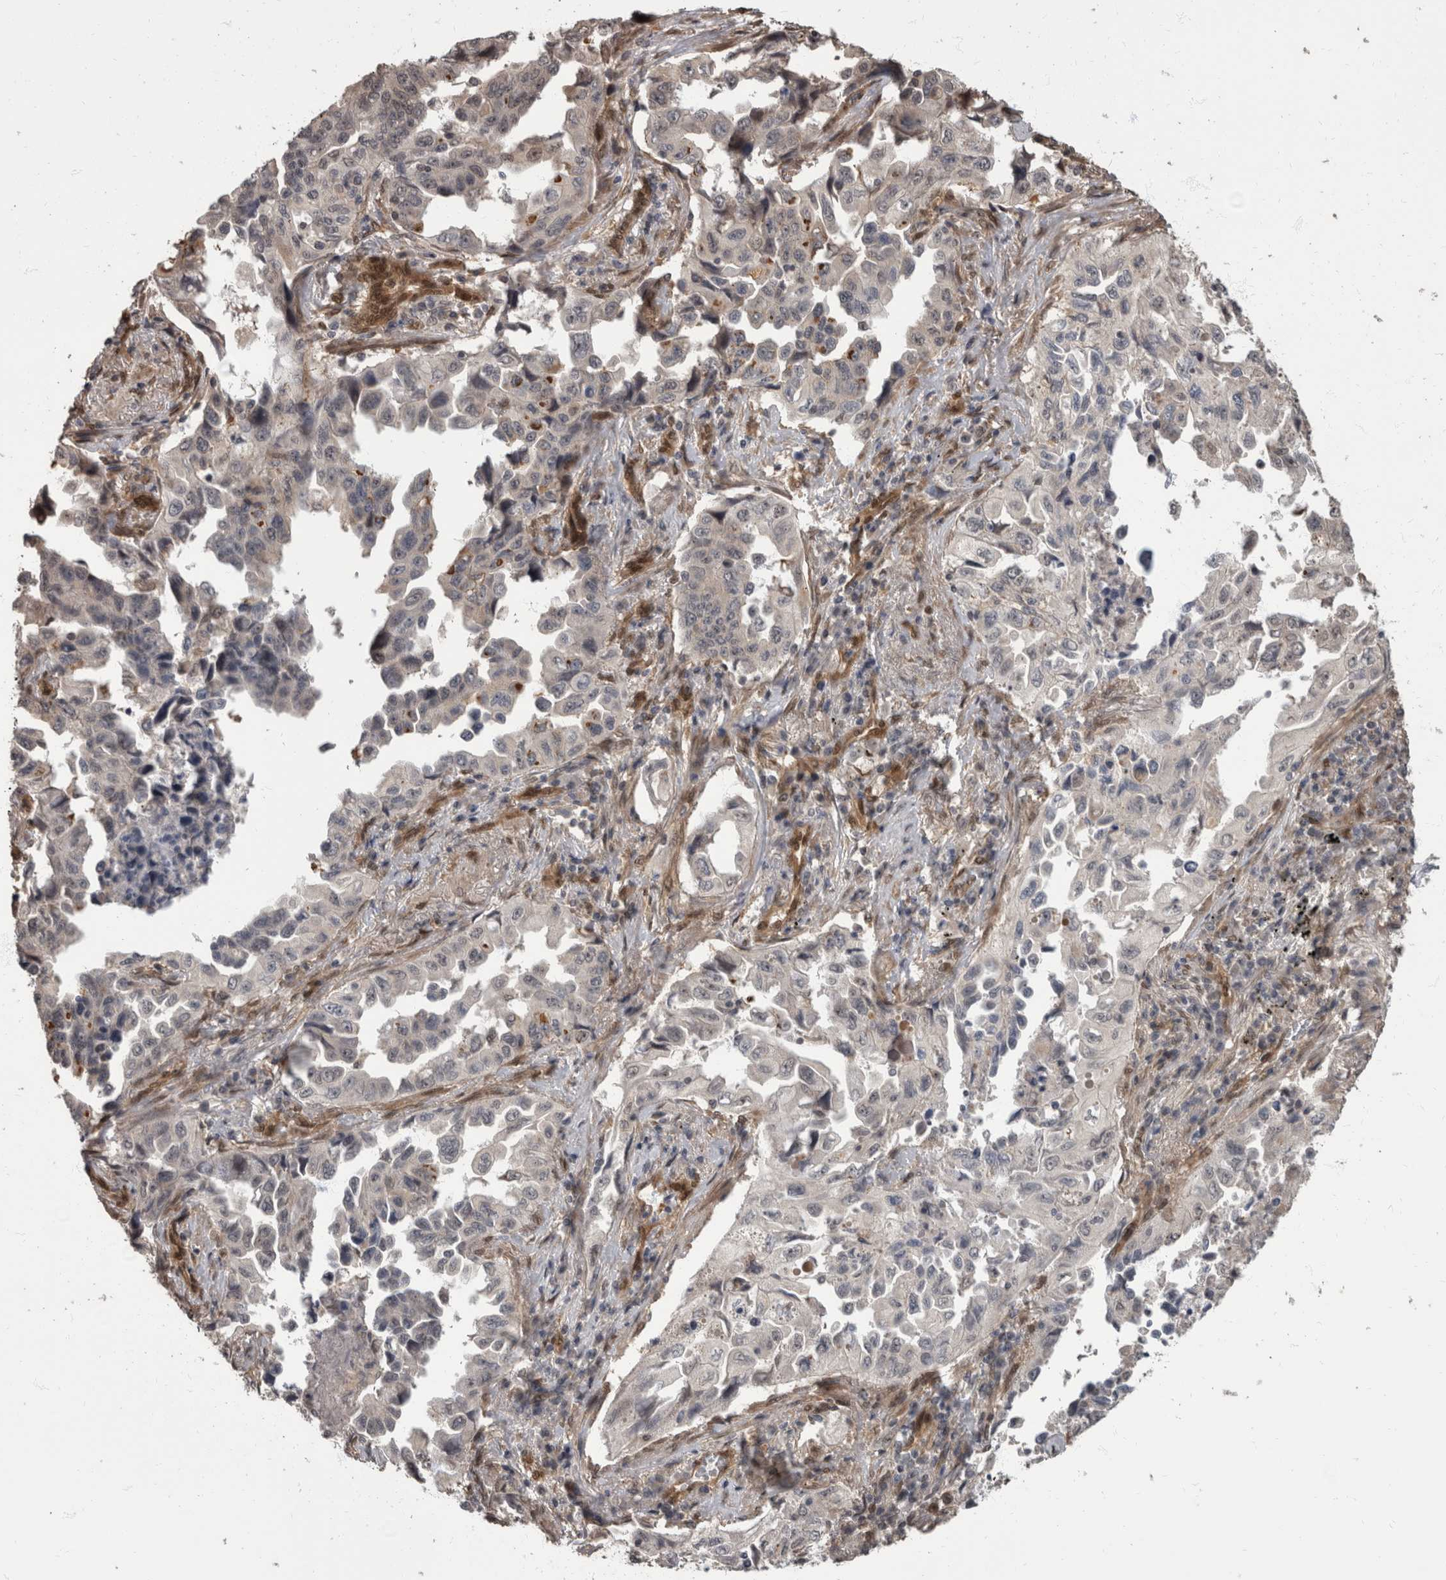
{"staining": {"intensity": "negative", "quantity": "none", "location": "none"}, "tissue": "lung cancer", "cell_type": "Tumor cells", "image_type": "cancer", "snomed": [{"axis": "morphology", "description": "Adenocarcinoma, NOS"}, {"axis": "topography", "description": "Lung"}], "caption": "High magnification brightfield microscopy of lung cancer stained with DAB (brown) and counterstained with hematoxylin (blue): tumor cells show no significant positivity.", "gene": "AKT3", "patient": {"sex": "female", "age": 51}}